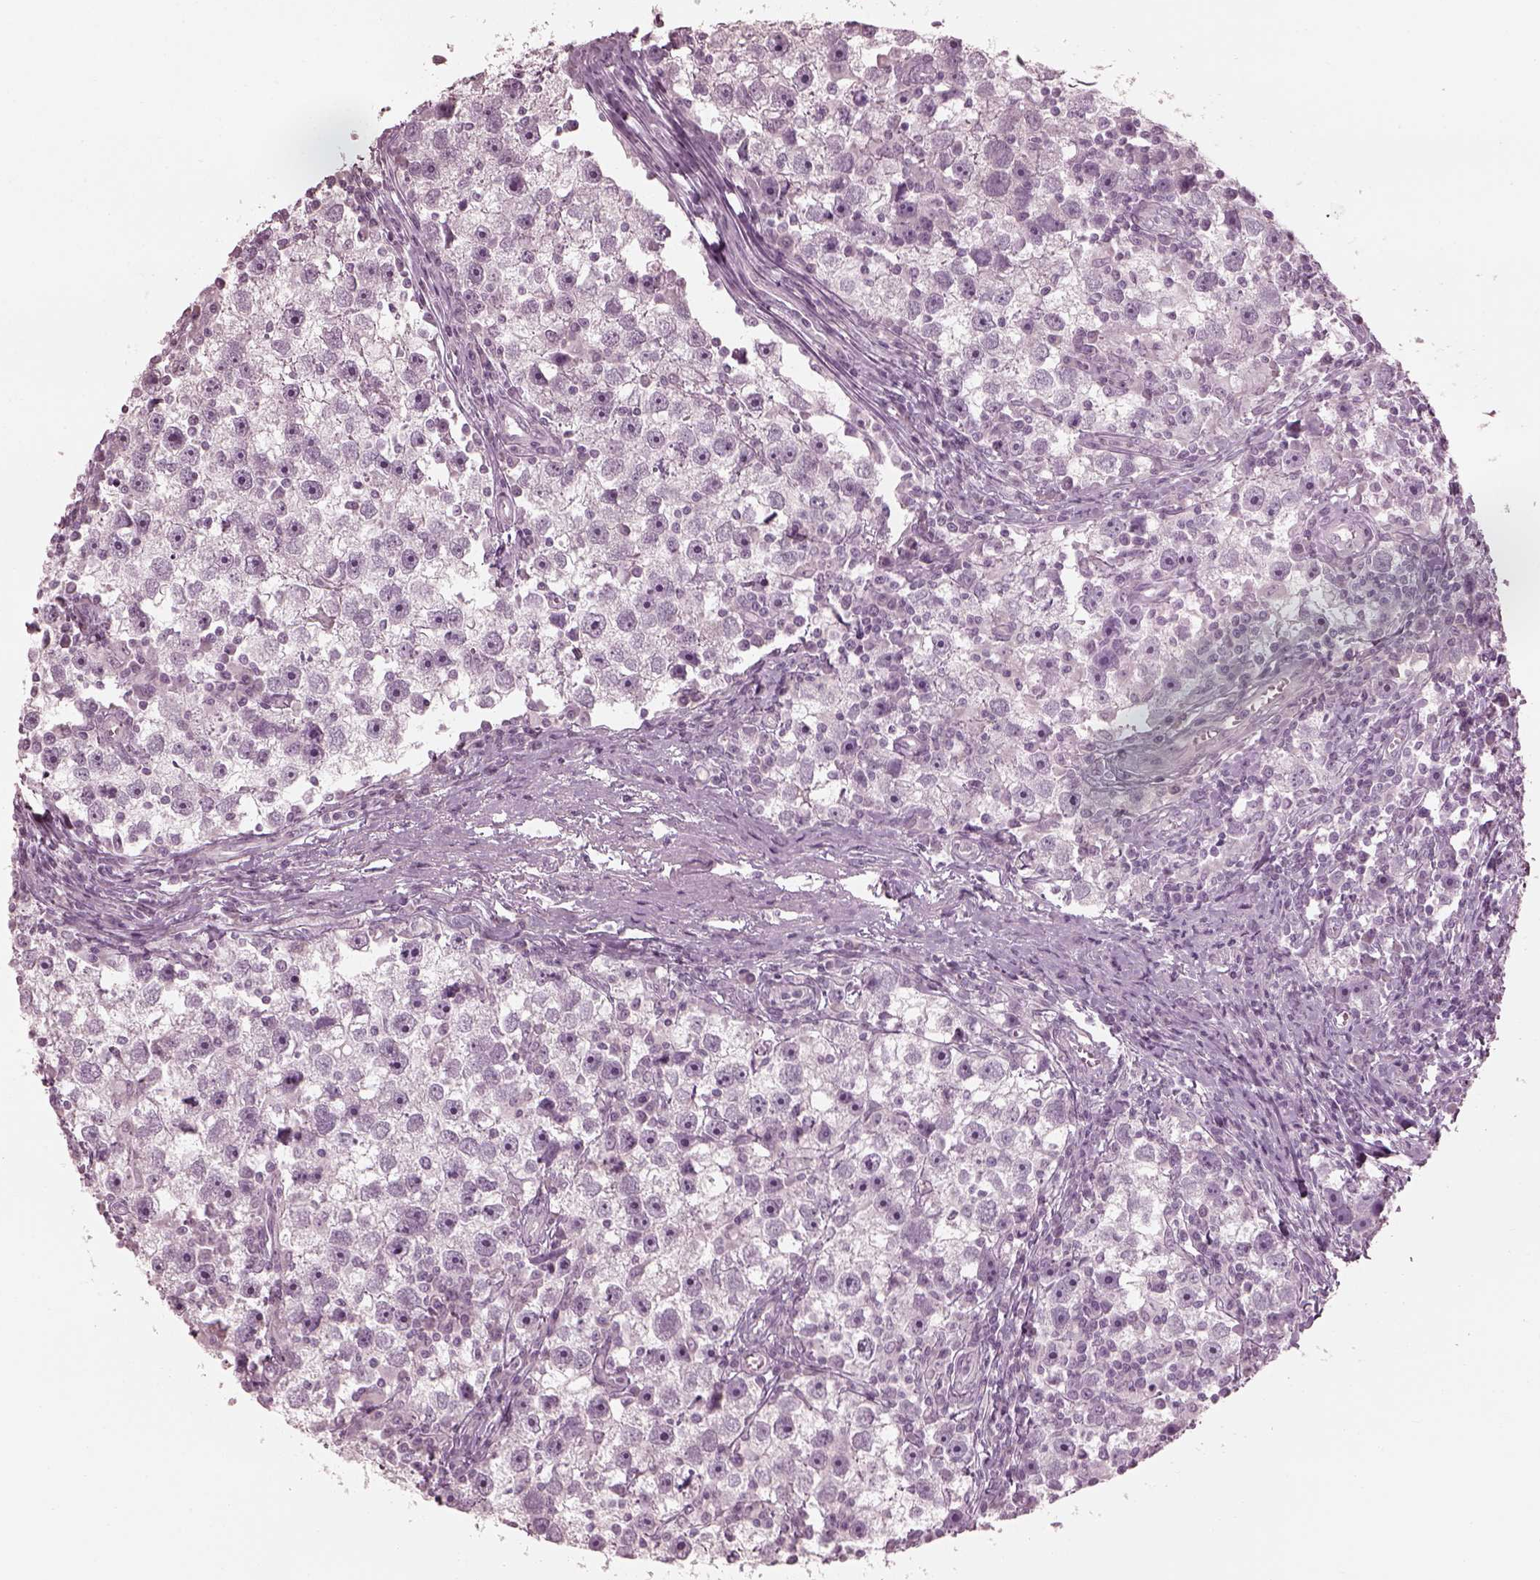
{"staining": {"intensity": "negative", "quantity": "none", "location": "none"}, "tissue": "testis cancer", "cell_type": "Tumor cells", "image_type": "cancer", "snomed": [{"axis": "morphology", "description": "Seminoma, NOS"}, {"axis": "topography", "description": "Testis"}], "caption": "Immunohistochemical staining of human testis cancer (seminoma) exhibits no significant positivity in tumor cells. (DAB immunohistochemistry (IHC), high magnification).", "gene": "SAXO2", "patient": {"sex": "male", "age": 30}}